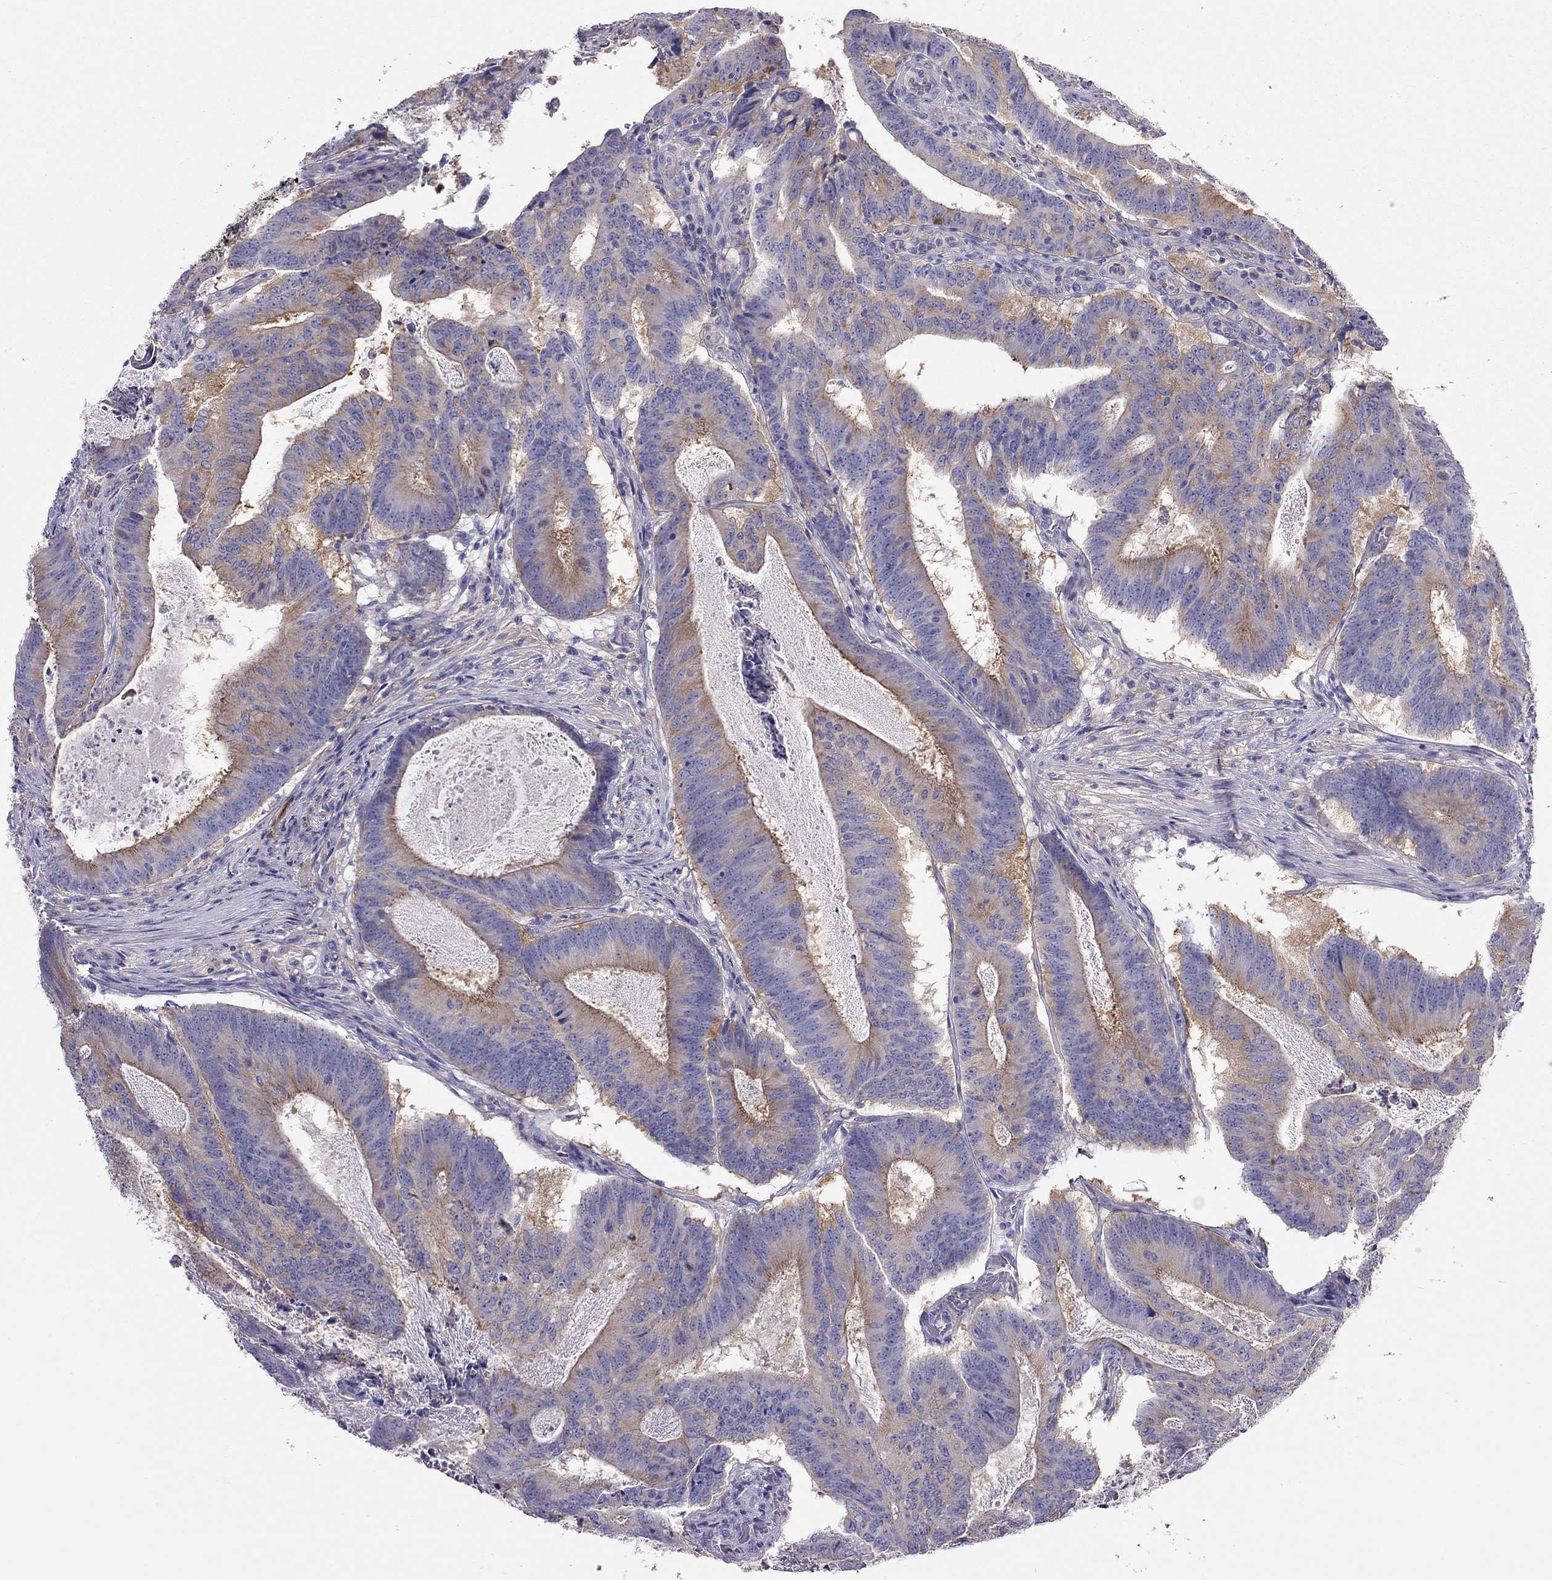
{"staining": {"intensity": "moderate", "quantity": ">75%", "location": "cytoplasmic/membranous"}, "tissue": "colorectal cancer", "cell_type": "Tumor cells", "image_type": "cancer", "snomed": [{"axis": "morphology", "description": "Adenocarcinoma, NOS"}, {"axis": "topography", "description": "Colon"}], "caption": "DAB (3,3'-diaminobenzidine) immunohistochemical staining of human adenocarcinoma (colorectal) reveals moderate cytoplasmic/membranous protein staining in approximately >75% of tumor cells.", "gene": "ALOX15B", "patient": {"sex": "female", "age": 70}}